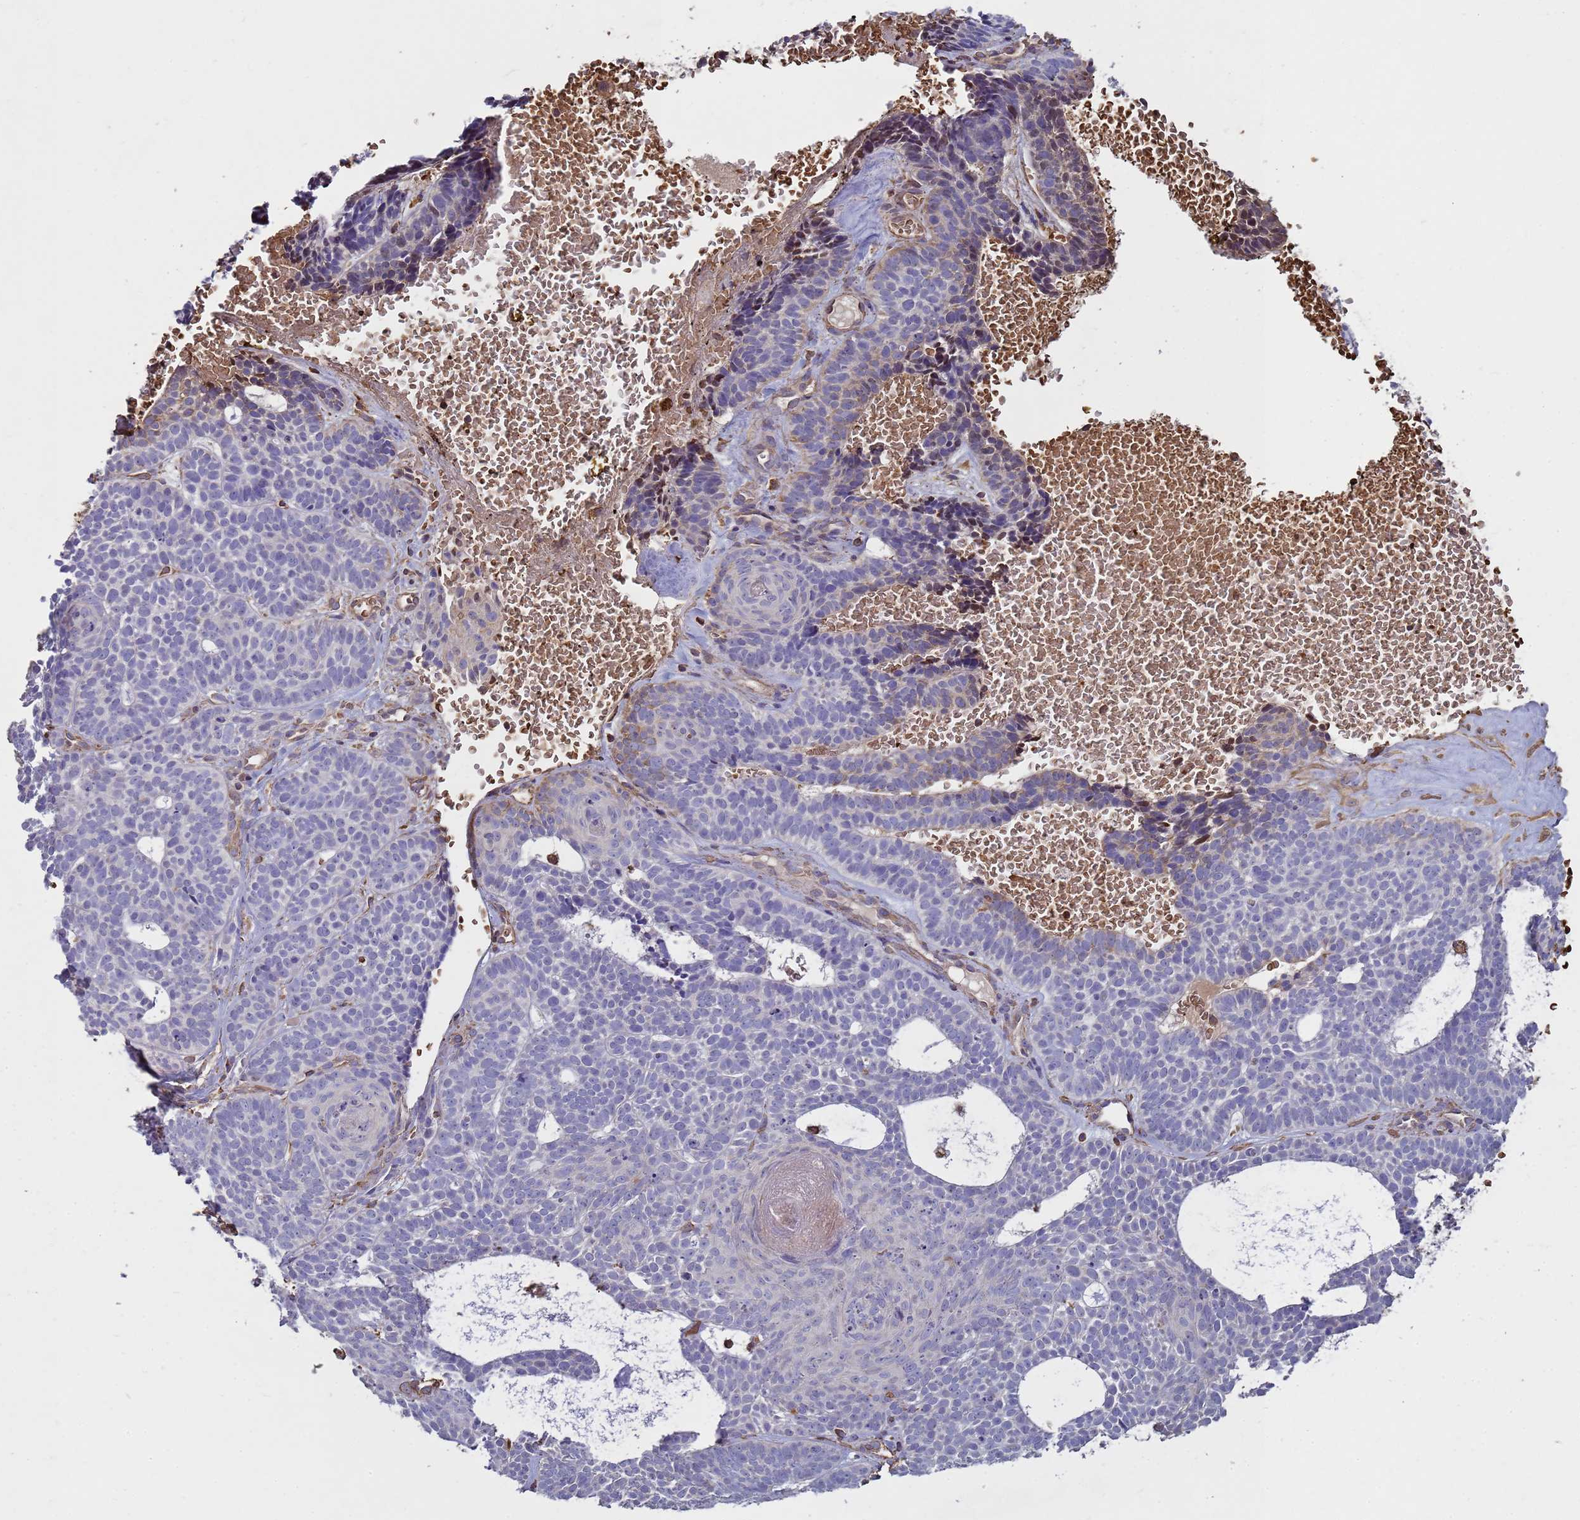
{"staining": {"intensity": "negative", "quantity": "none", "location": "none"}, "tissue": "skin cancer", "cell_type": "Tumor cells", "image_type": "cancer", "snomed": [{"axis": "morphology", "description": "Basal cell carcinoma"}, {"axis": "topography", "description": "Skin"}], "caption": "Basal cell carcinoma (skin) was stained to show a protein in brown. There is no significant positivity in tumor cells.", "gene": "SGIP1", "patient": {"sex": "male", "age": 85}}